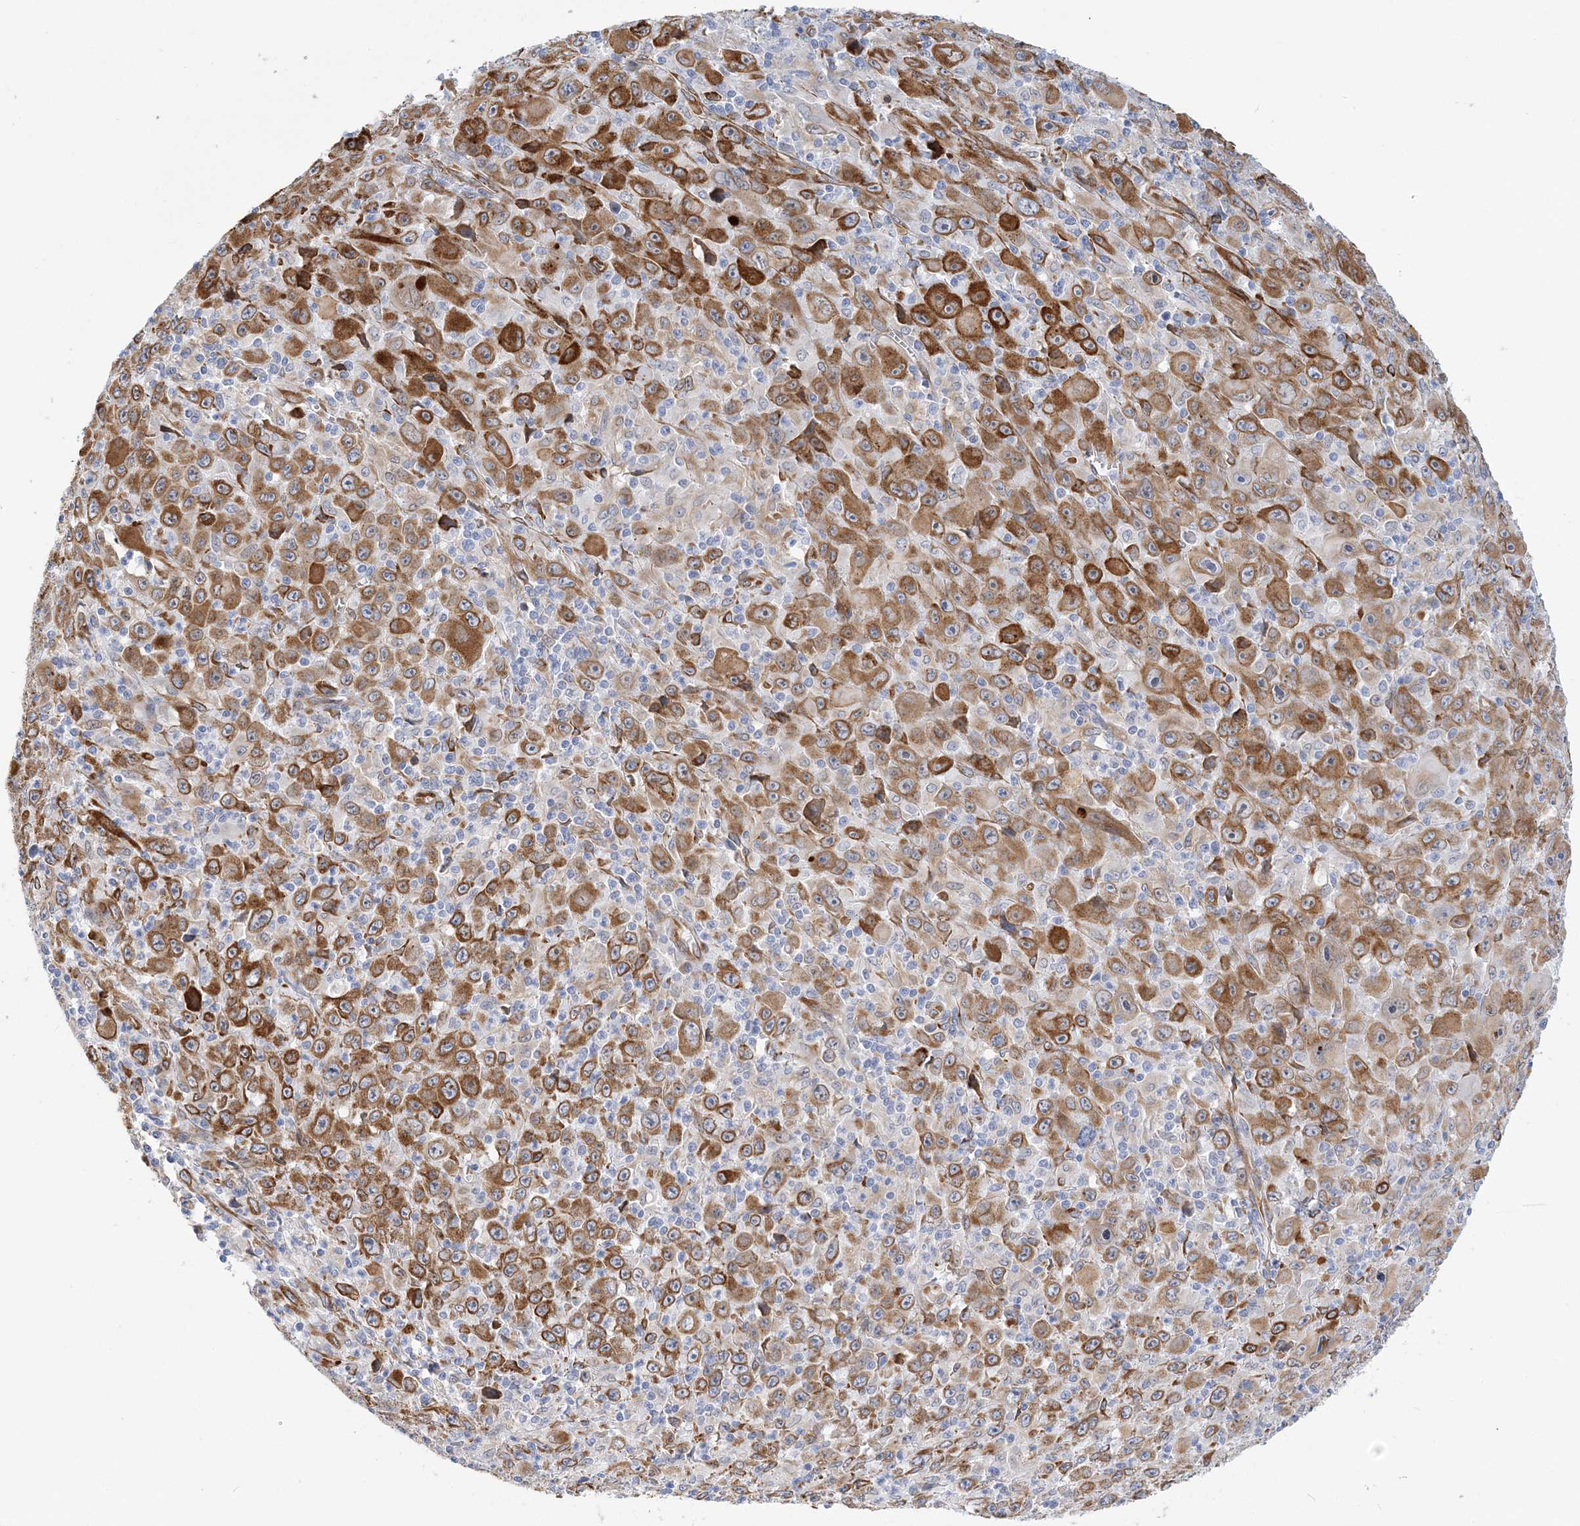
{"staining": {"intensity": "strong", "quantity": ">75%", "location": "cytoplasmic/membranous"}, "tissue": "melanoma", "cell_type": "Tumor cells", "image_type": "cancer", "snomed": [{"axis": "morphology", "description": "Malignant melanoma, Metastatic site"}, {"axis": "topography", "description": "Skin"}], "caption": "The image reveals a brown stain indicating the presence of a protein in the cytoplasmic/membranous of tumor cells in melanoma.", "gene": "PLEKHG4B", "patient": {"sex": "female", "age": 56}}